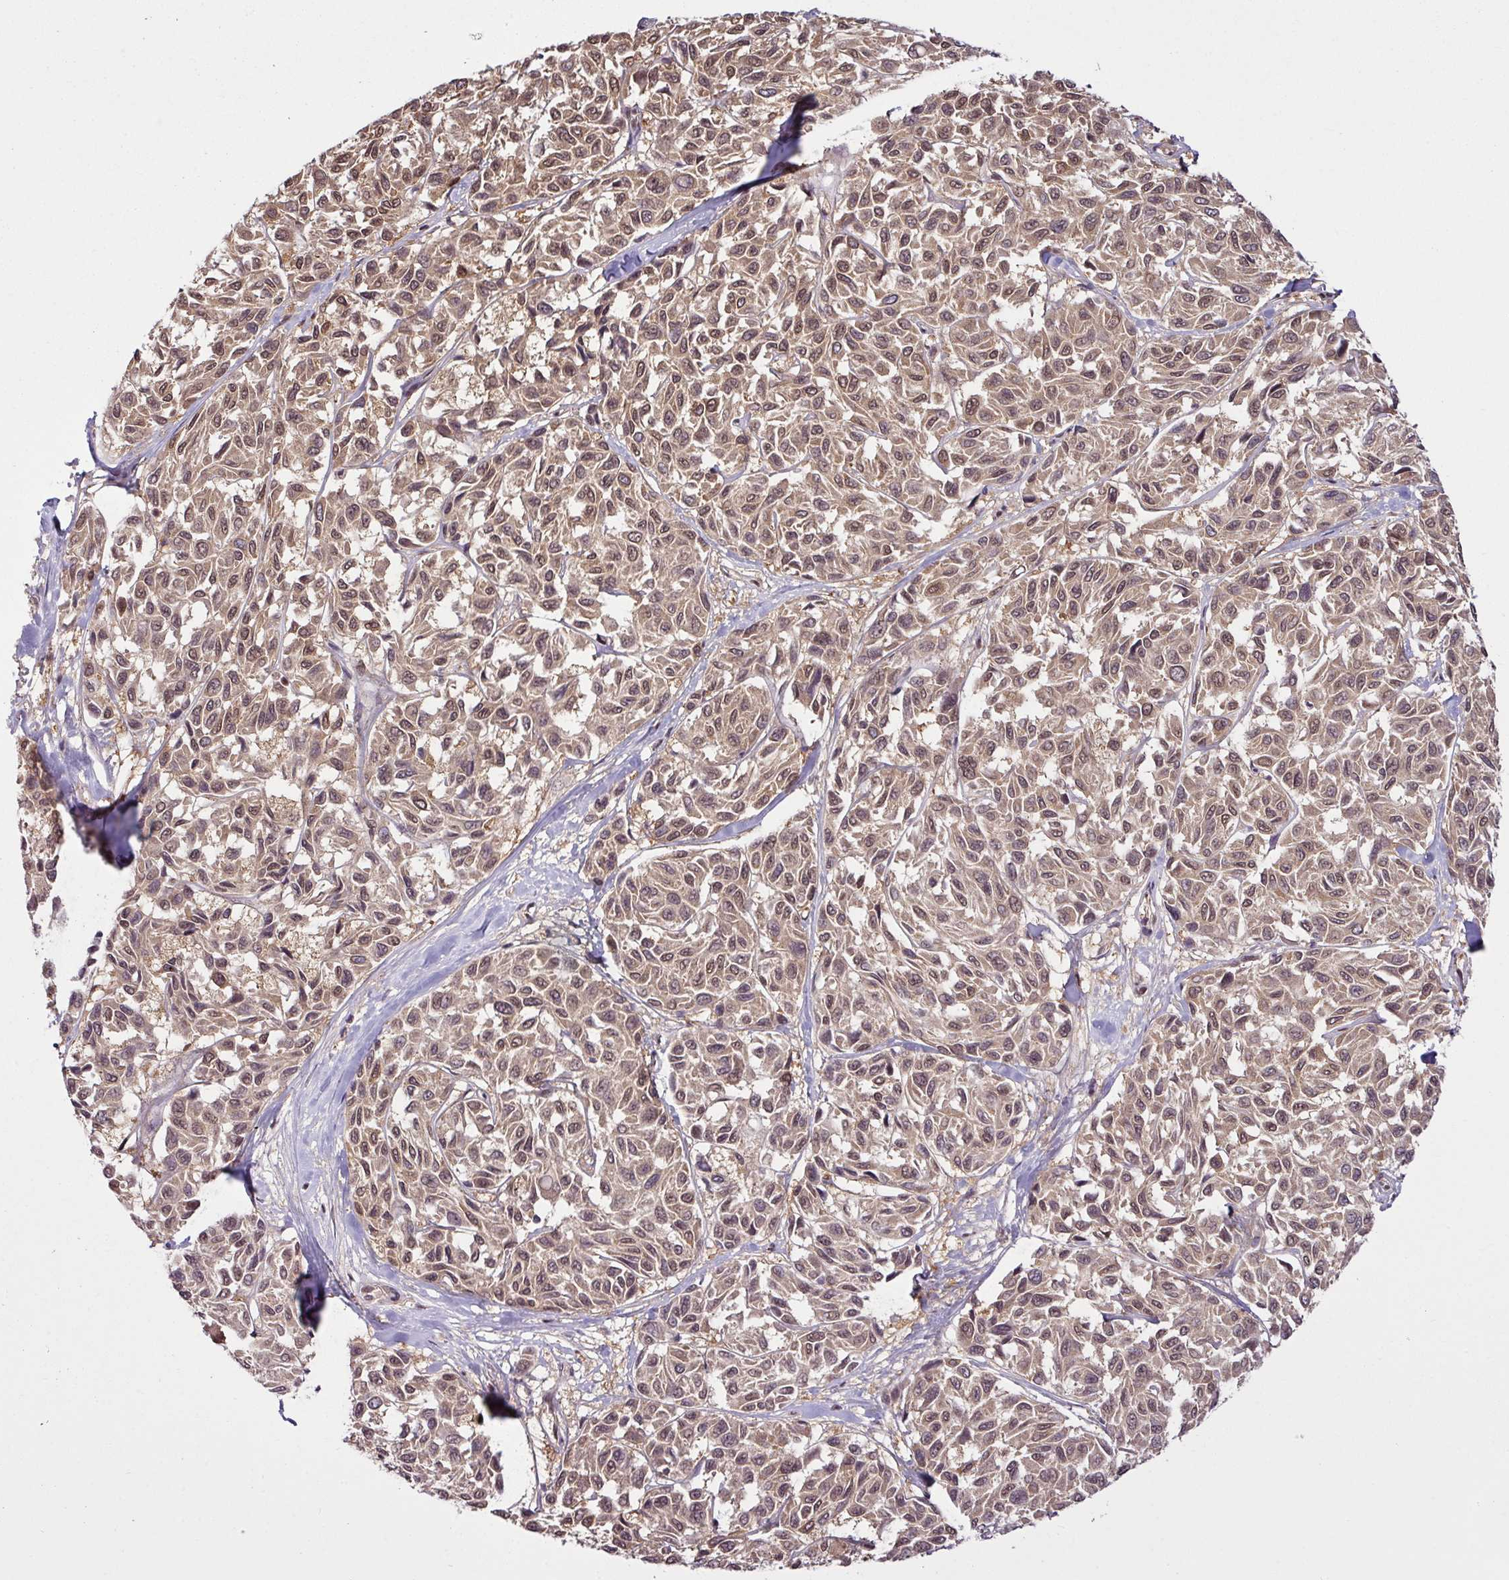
{"staining": {"intensity": "moderate", "quantity": ">75%", "location": "cytoplasmic/membranous,nuclear"}, "tissue": "melanoma", "cell_type": "Tumor cells", "image_type": "cancer", "snomed": [{"axis": "morphology", "description": "Malignant melanoma, NOS"}, {"axis": "topography", "description": "Skin"}], "caption": "Protein expression analysis of melanoma demonstrates moderate cytoplasmic/membranous and nuclear staining in about >75% of tumor cells.", "gene": "ITPKC", "patient": {"sex": "female", "age": 66}}